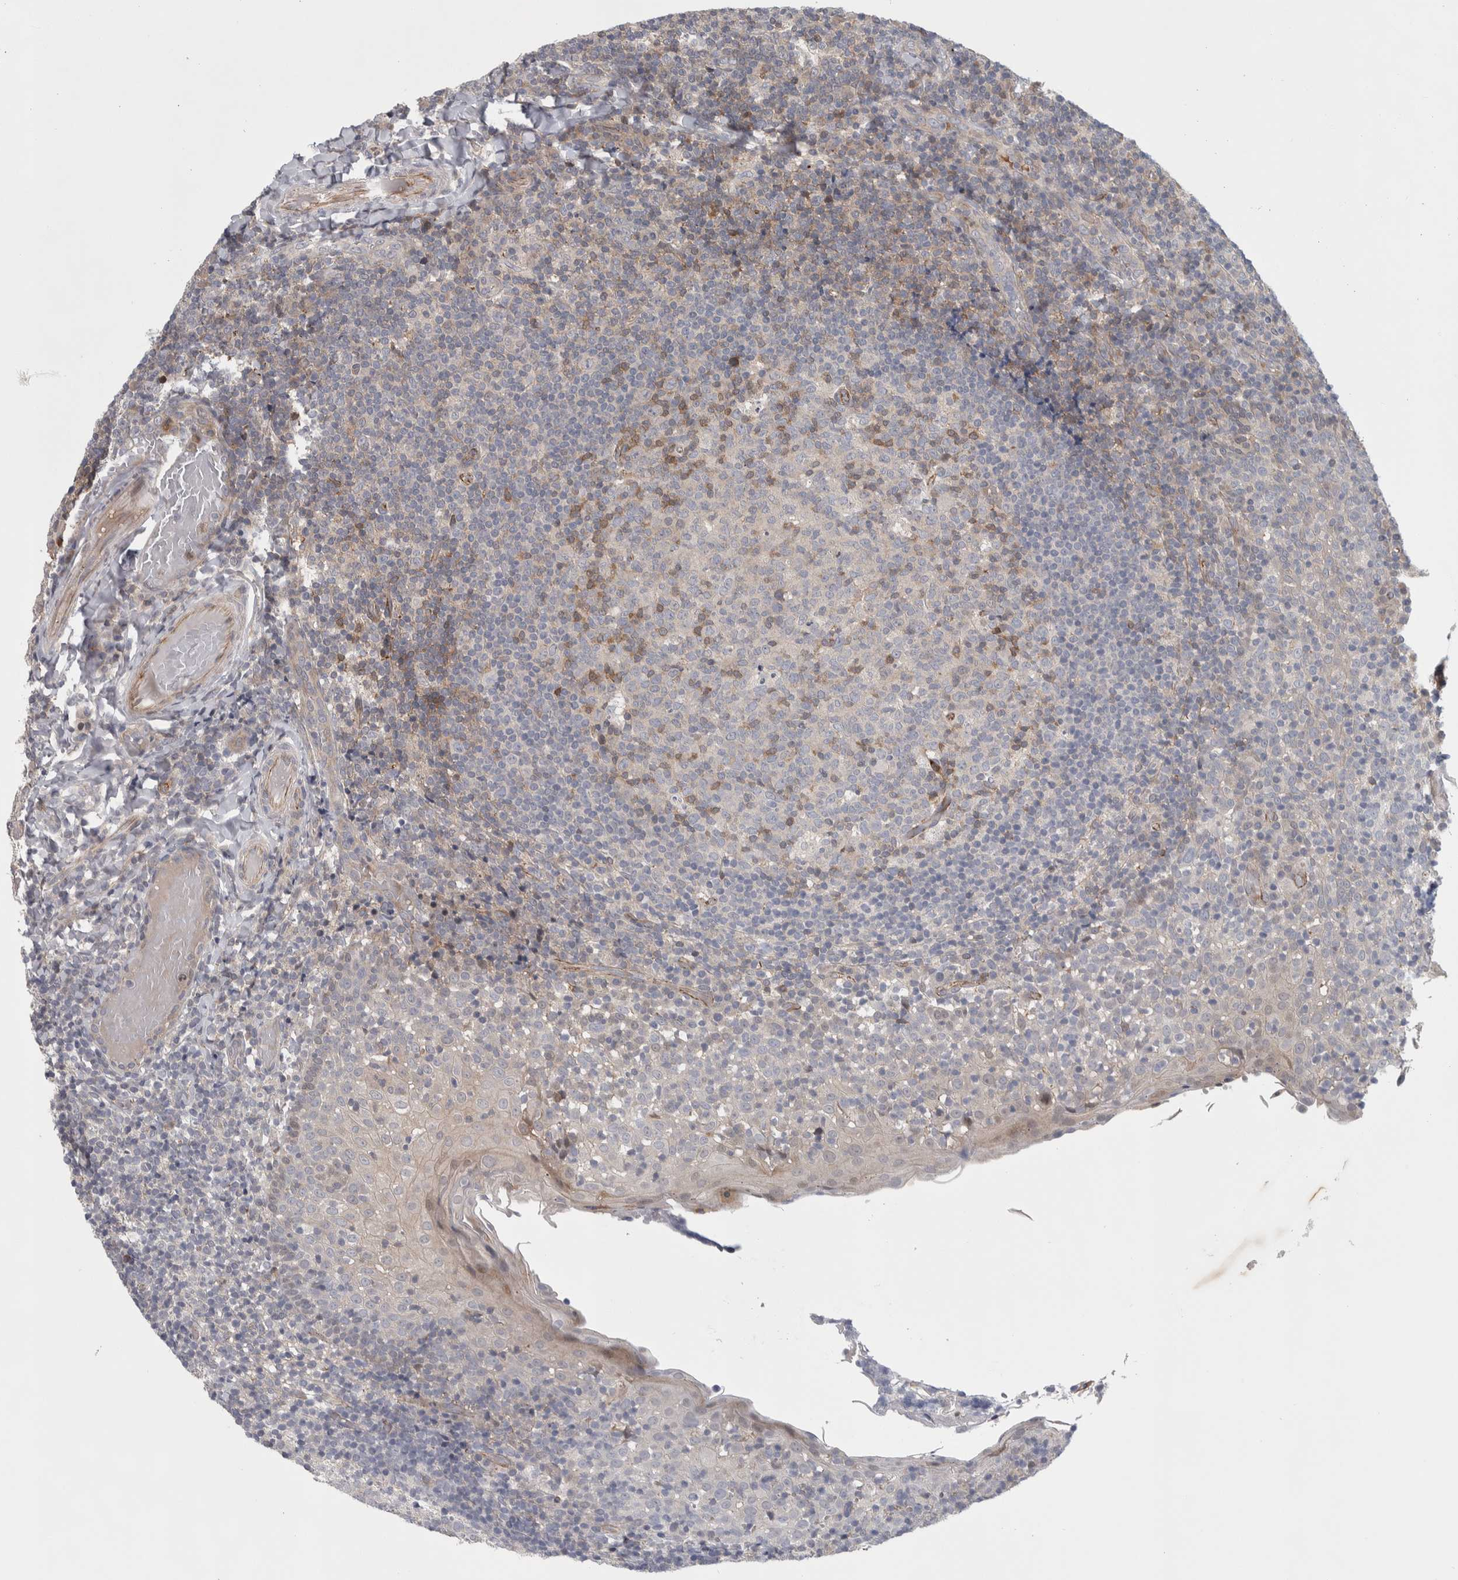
{"staining": {"intensity": "moderate", "quantity": "<25%", "location": "cytoplasmic/membranous"}, "tissue": "tonsil", "cell_type": "Germinal center cells", "image_type": "normal", "snomed": [{"axis": "morphology", "description": "Normal tissue, NOS"}, {"axis": "topography", "description": "Tonsil"}], "caption": "The histopathology image exhibits immunohistochemical staining of benign tonsil. There is moderate cytoplasmic/membranous expression is seen in approximately <25% of germinal center cells. (DAB (3,3'-diaminobenzidine) = brown stain, brightfield microscopy at high magnification).", "gene": "ZNF862", "patient": {"sex": "female", "age": 19}}